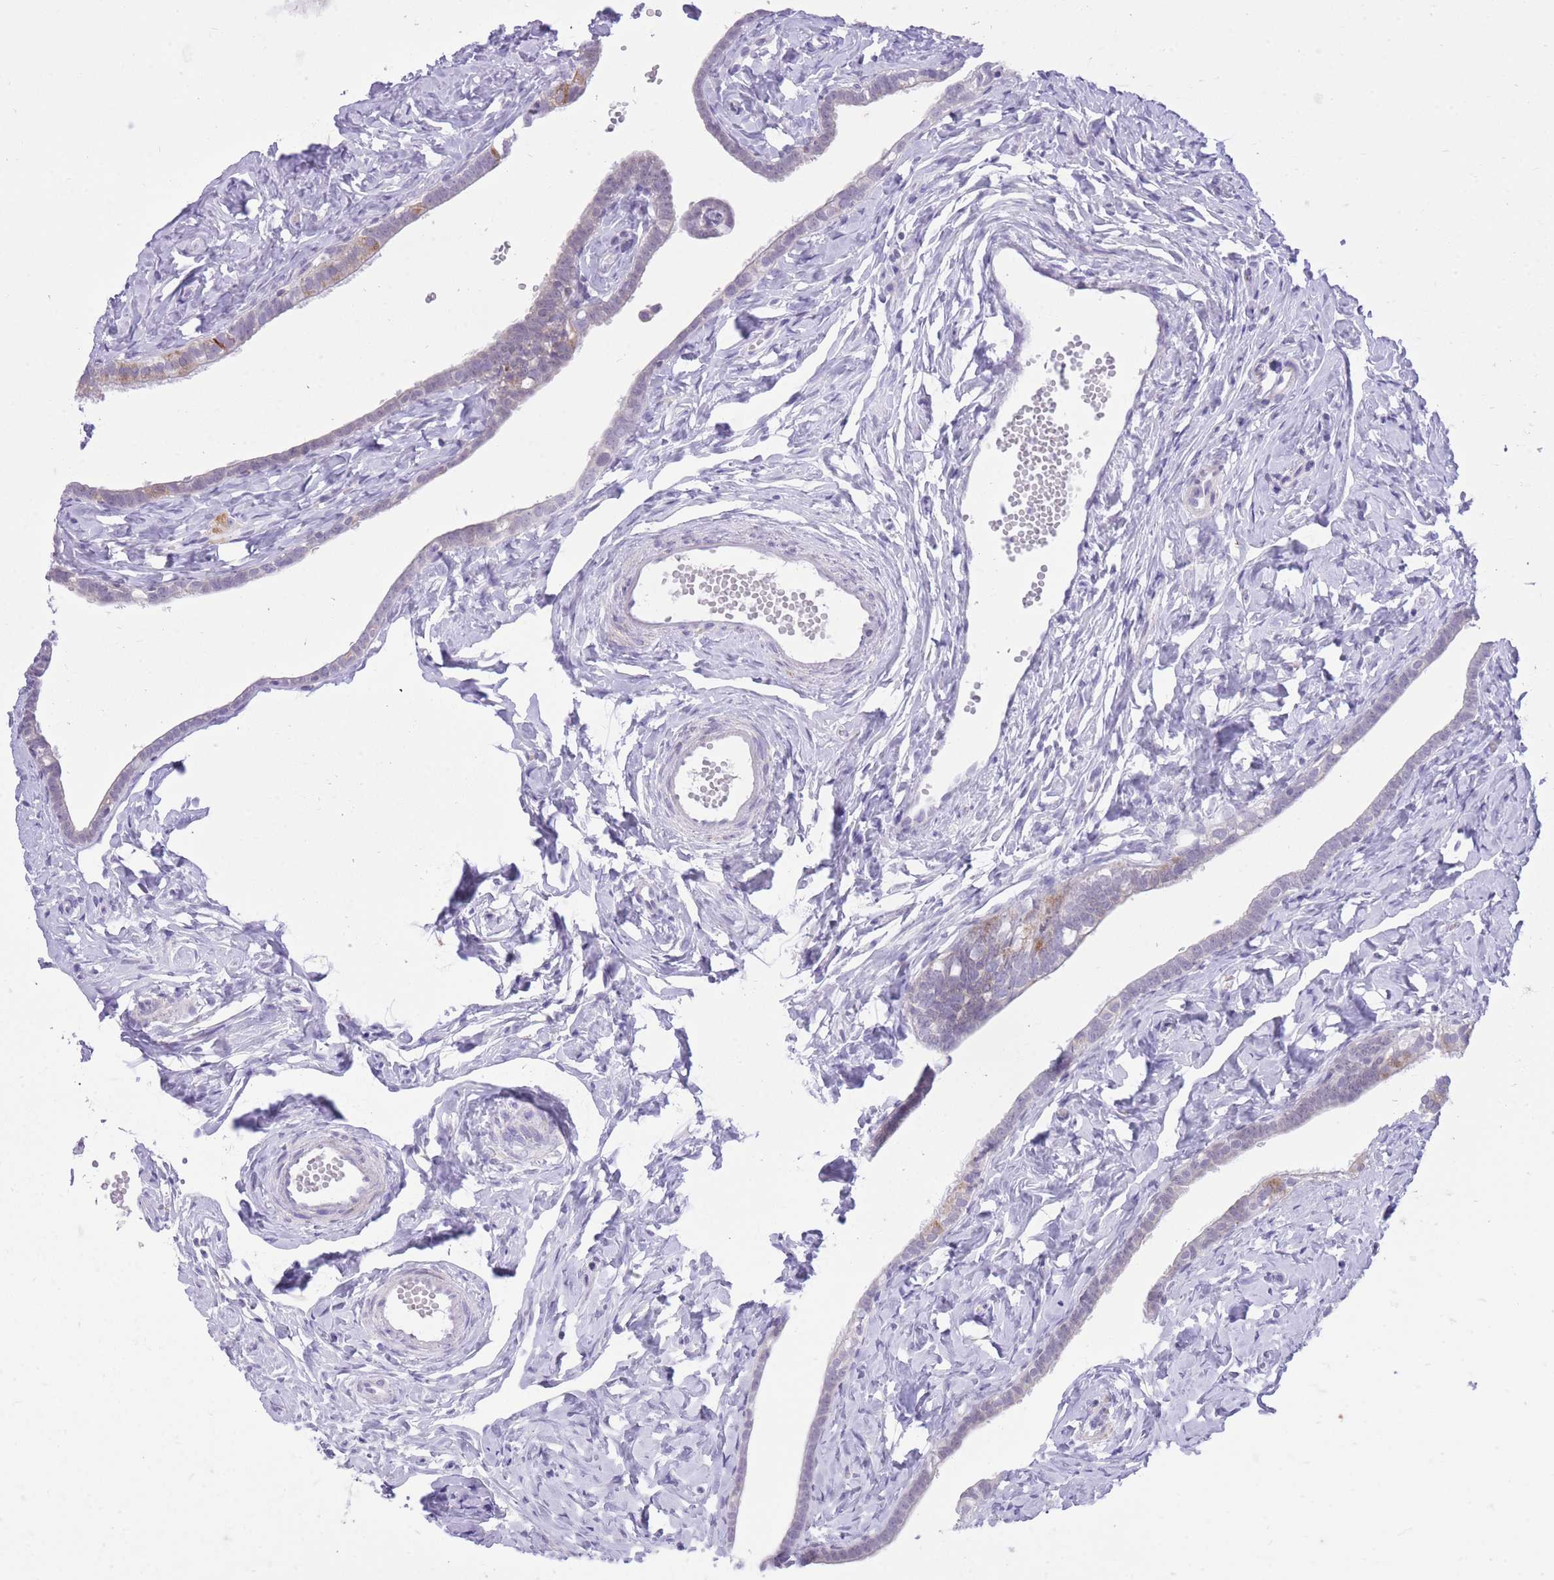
{"staining": {"intensity": "weak", "quantity": "<25%", "location": "cytoplasmic/membranous"}, "tissue": "fallopian tube", "cell_type": "Glandular cells", "image_type": "normal", "snomed": [{"axis": "morphology", "description": "Normal tissue, NOS"}, {"axis": "topography", "description": "Fallopian tube"}], "caption": "Immunohistochemistry (IHC) image of normal human fallopian tube stained for a protein (brown), which displays no staining in glandular cells.", "gene": "DENND2D", "patient": {"sex": "female", "age": 66}}